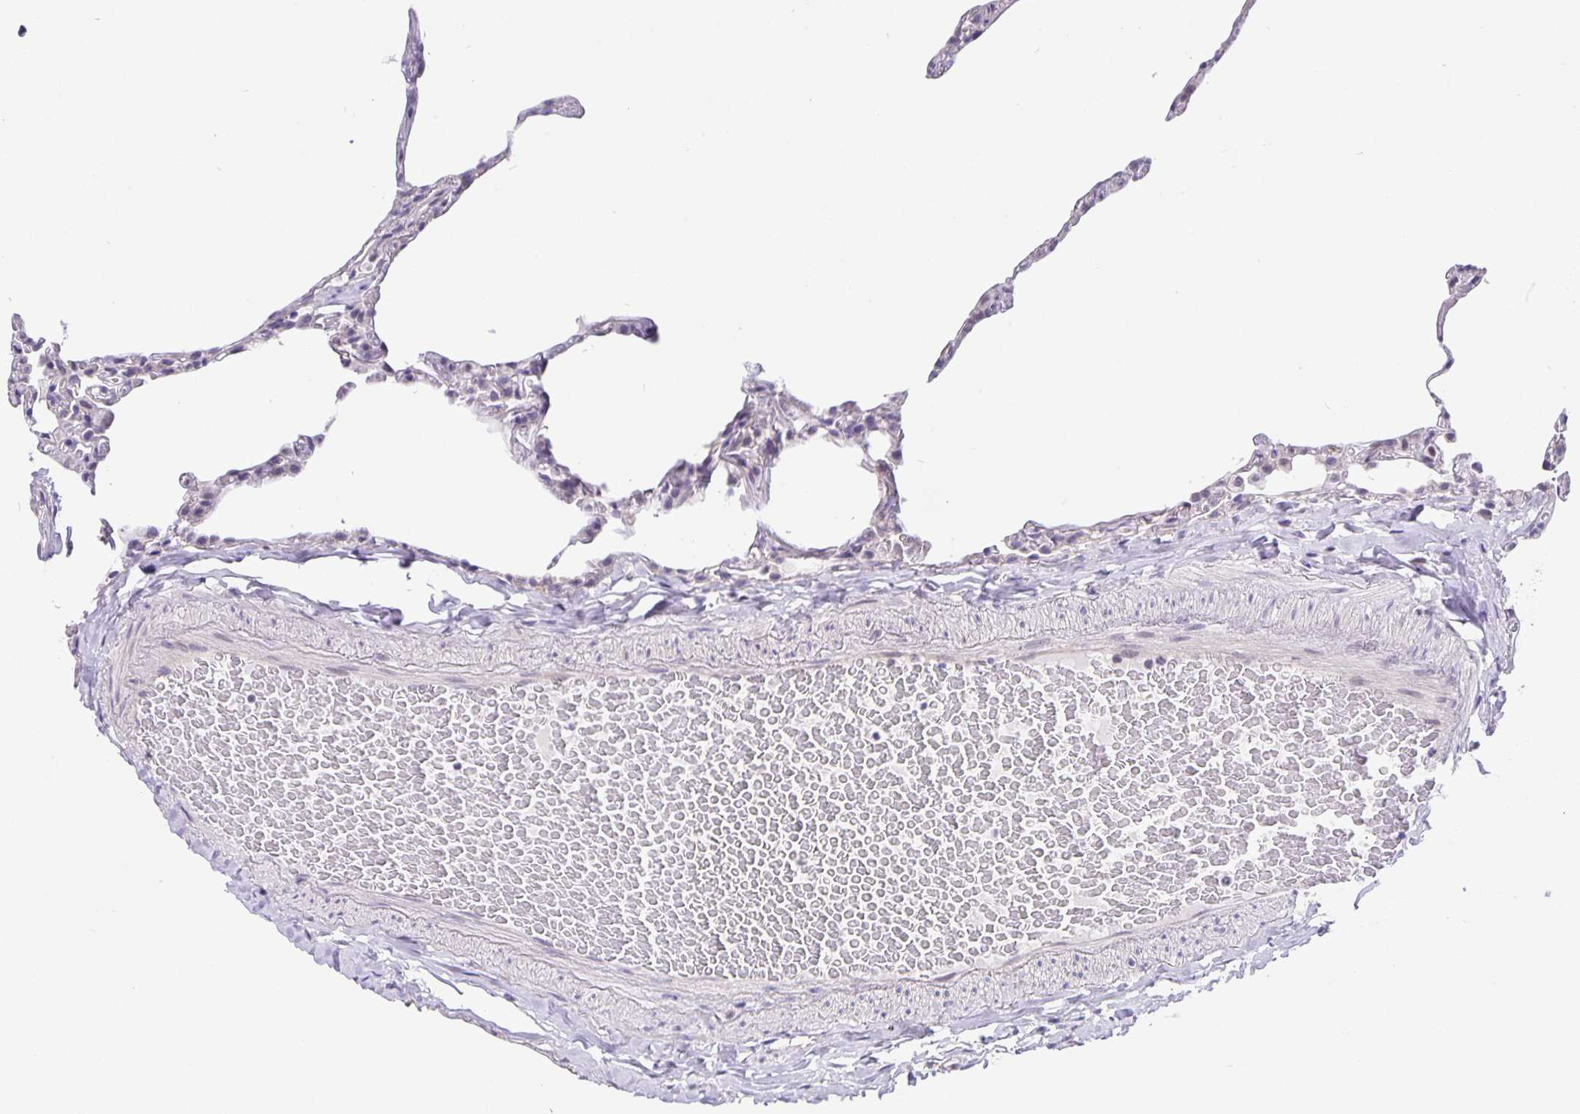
{"staining": {"intensity": "negative", "quantity": "none", "location": "none"}, "tissue": "lung", "cell_type": "Alveolar cells", "image_type": "normal", "snomed": [{"axis": "morphology", "description": "Normal tissue, NOS"}, {"axis": "topography", "description": "Lung"}], "caption": "Protein analysis of normal lung shows no significant expression in alveolar cells. Nuclei are stained in blue.", "gene": "FOSL2", "patient": {"sex": "female", "age": 57}}